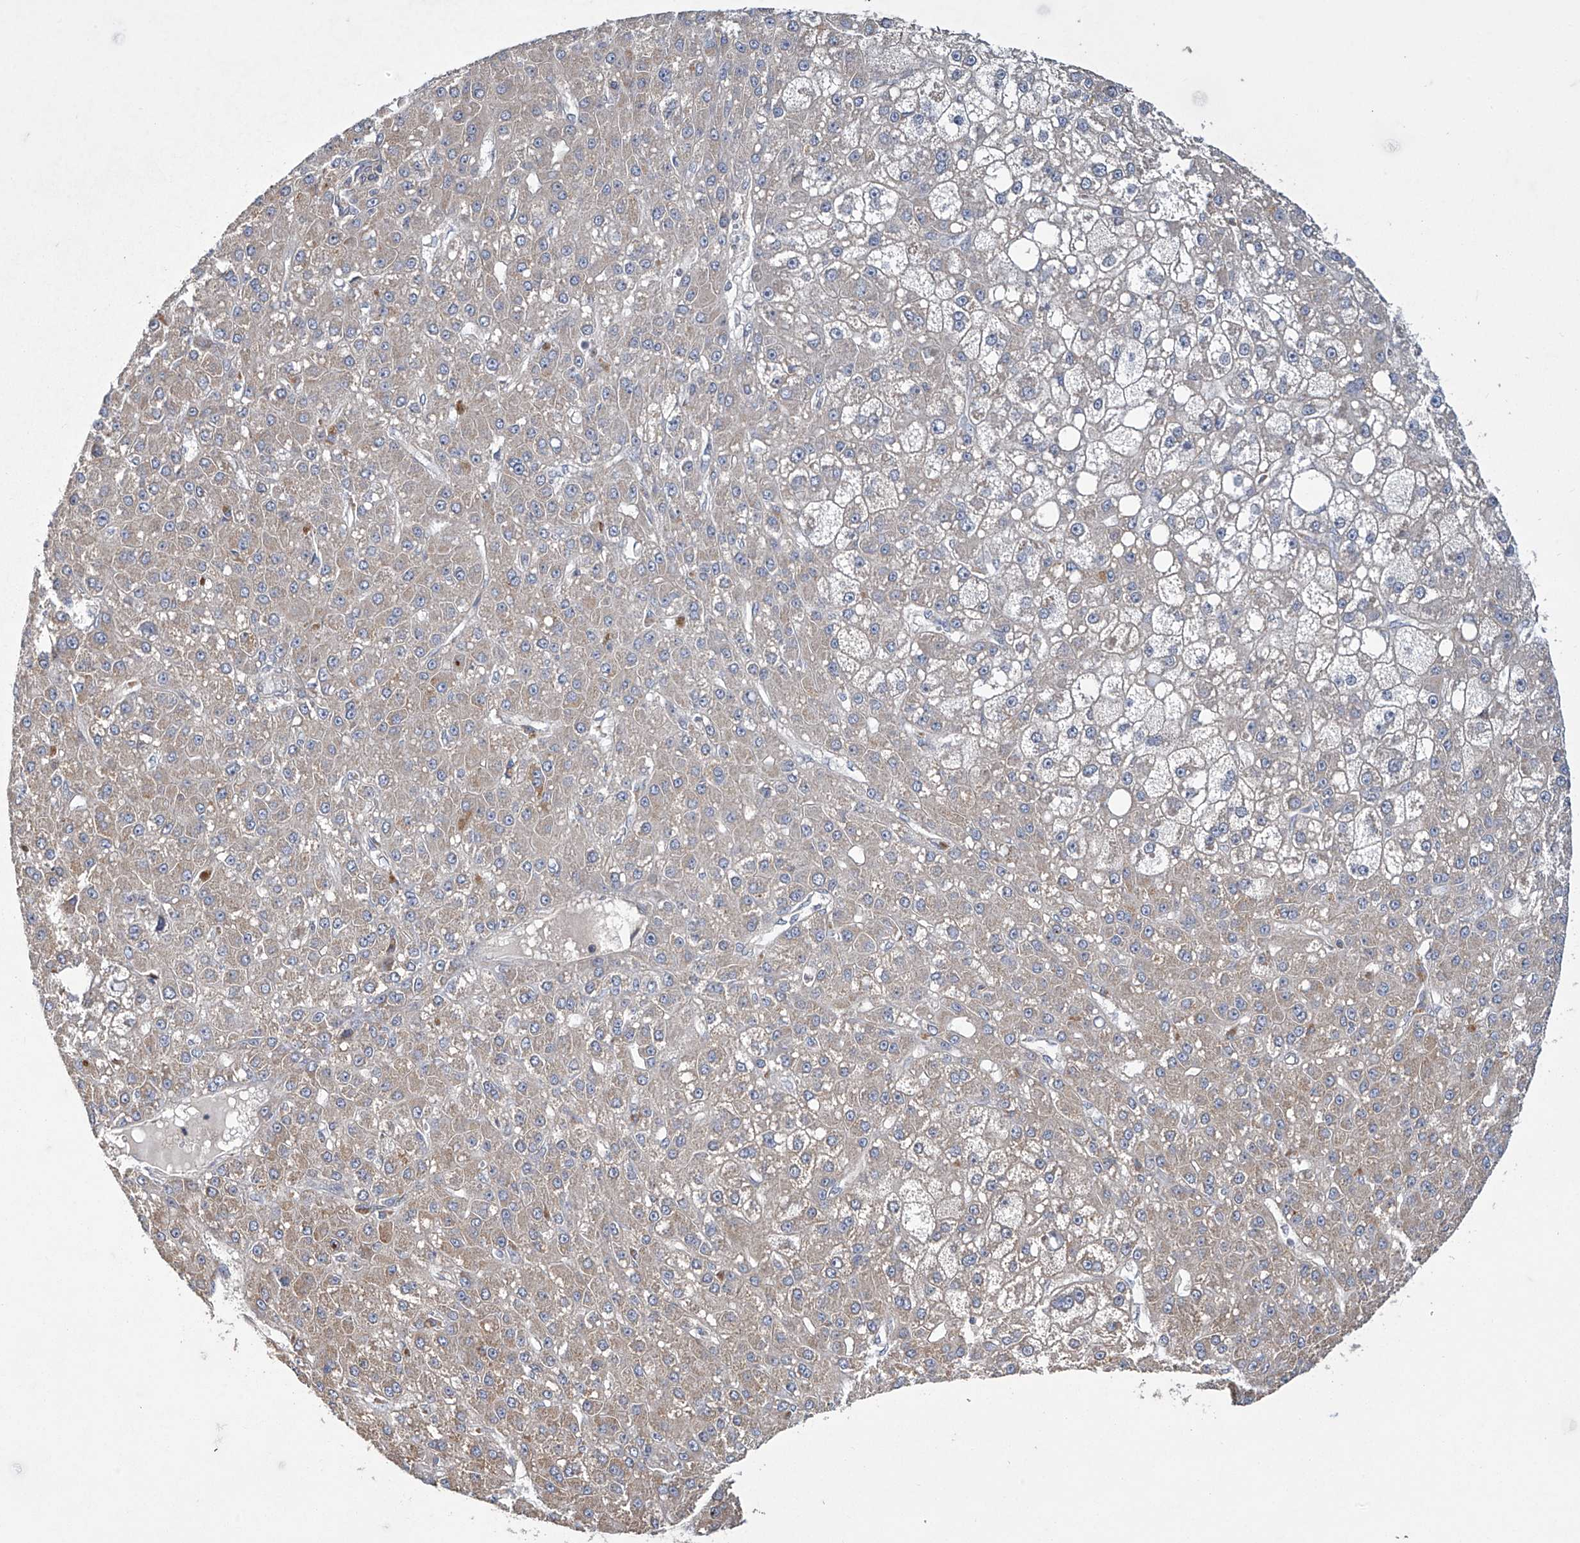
{"staining": {"intensity": "weak", "quantity": "<25%", "location": "cytoplasmic/membranous"}, "tissue": "liver cancer", "cell_type": "Tumor cells", "image_type": "cancer", "snomed": [{"axis": "morphology", "description": "Carcinoma, Hepatocellular, NOS"}, {"axis": "topography", "description": "Liver"}], "caption": "This is an immunohistochemistry histopathology image of human hepatocellular carcinoma (liver). There is no staining in tumor cells.", "gene": "TRIM60", "patient": {"sex": "male", "age": 67}}